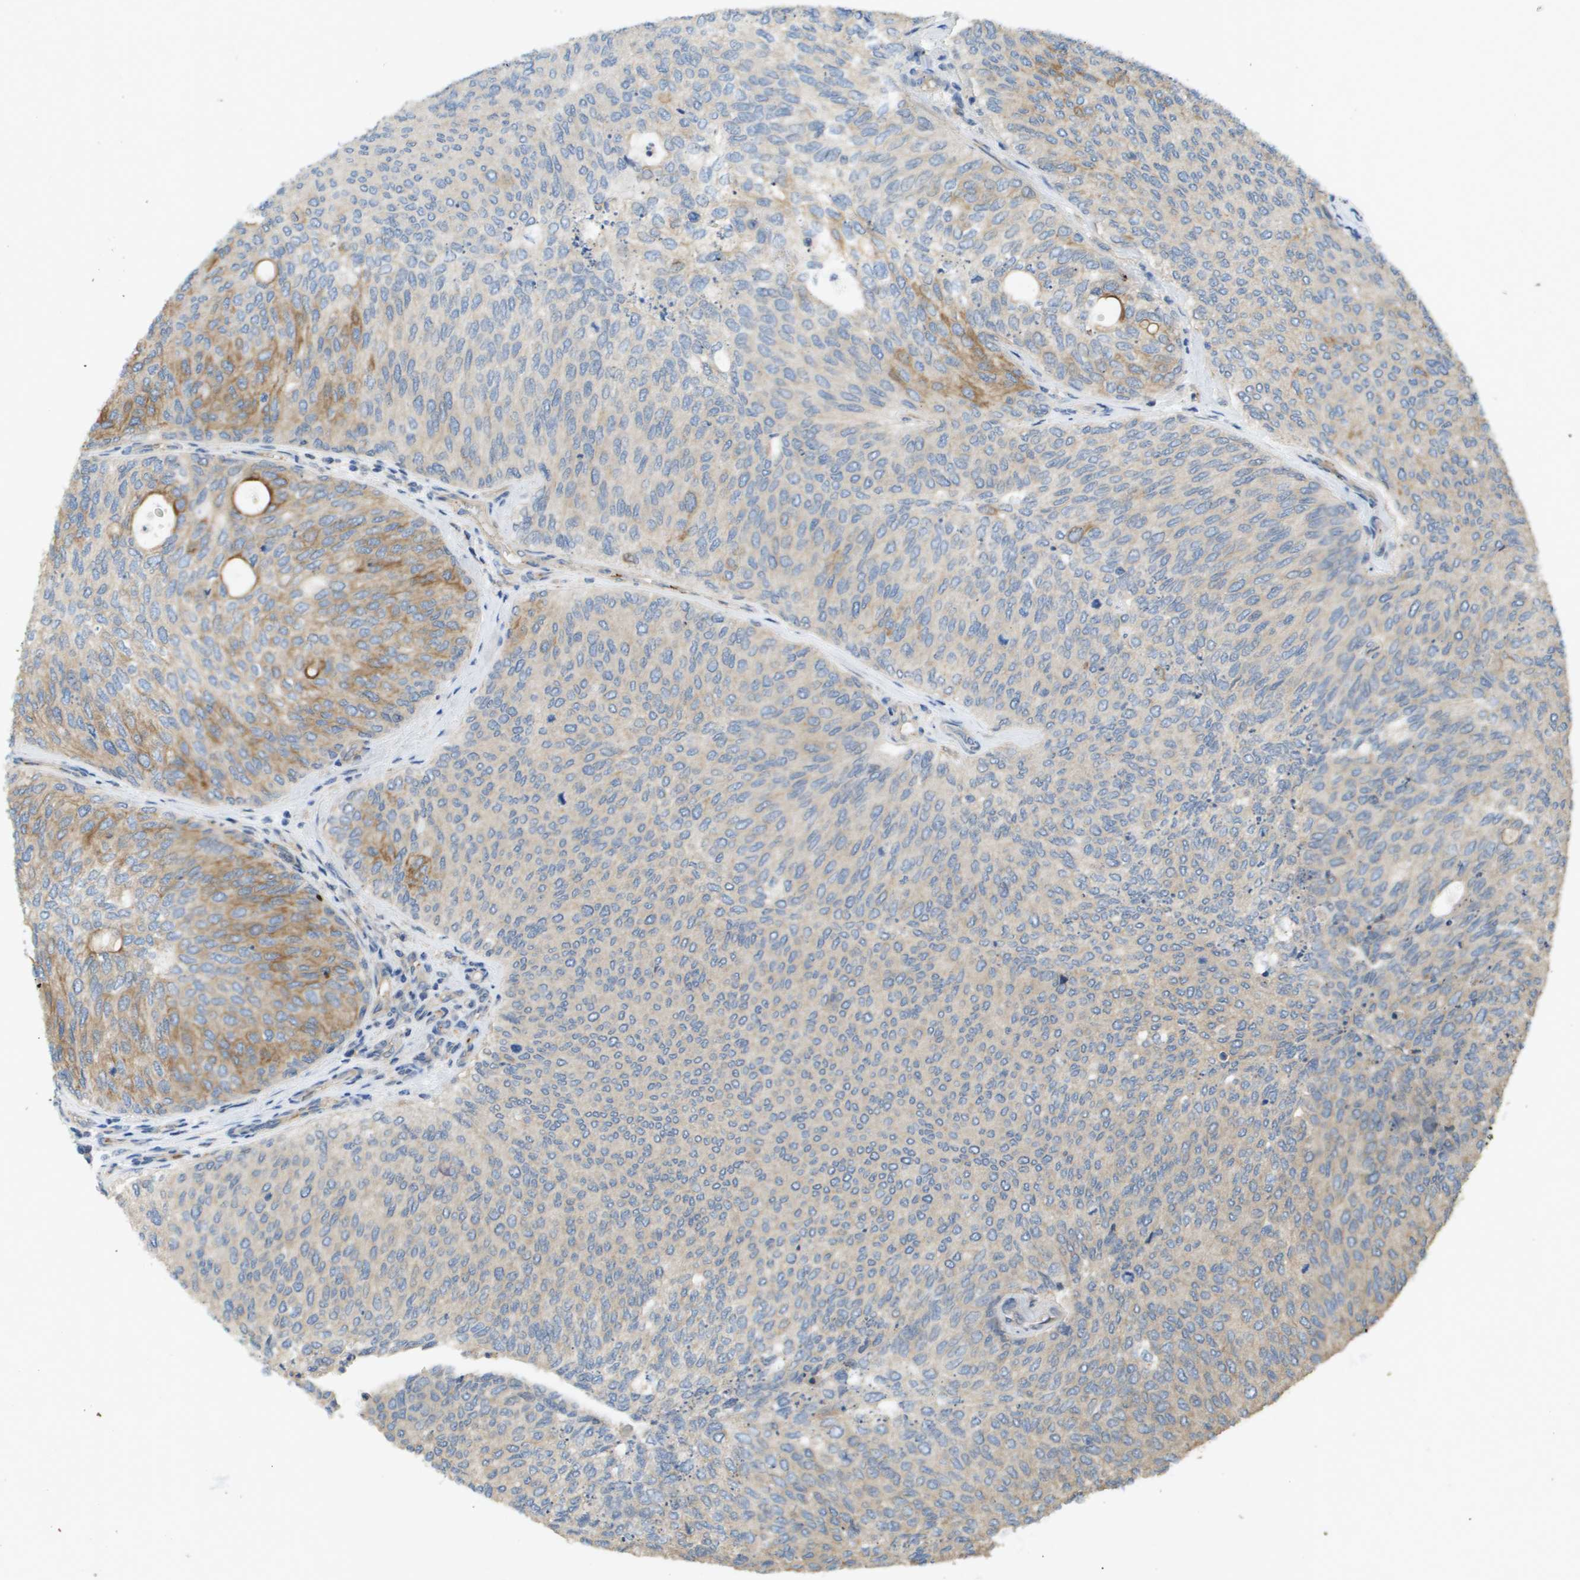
{"staining": {"intensity": "moderate", "quantity": "<25%", "location": "cytoplasmic/membranous"}, "tissue": "urothelial cancer", "cell_type": "Tumor cells", "image_type": "cancer", "snomed": [{"axis": "morphology", "description": "Urothelial carcinoma, Low grade"}, {"axis": "topography", "description": "Urinary bladder"}], "caption": "A photomicrograph of urothelial cancer stained for a protein exhibits moderate cytoplasmic/membranous brown staining in tumor cells.", "gene": "KRT23", "patient": {"sex": "female", "age": 79}}